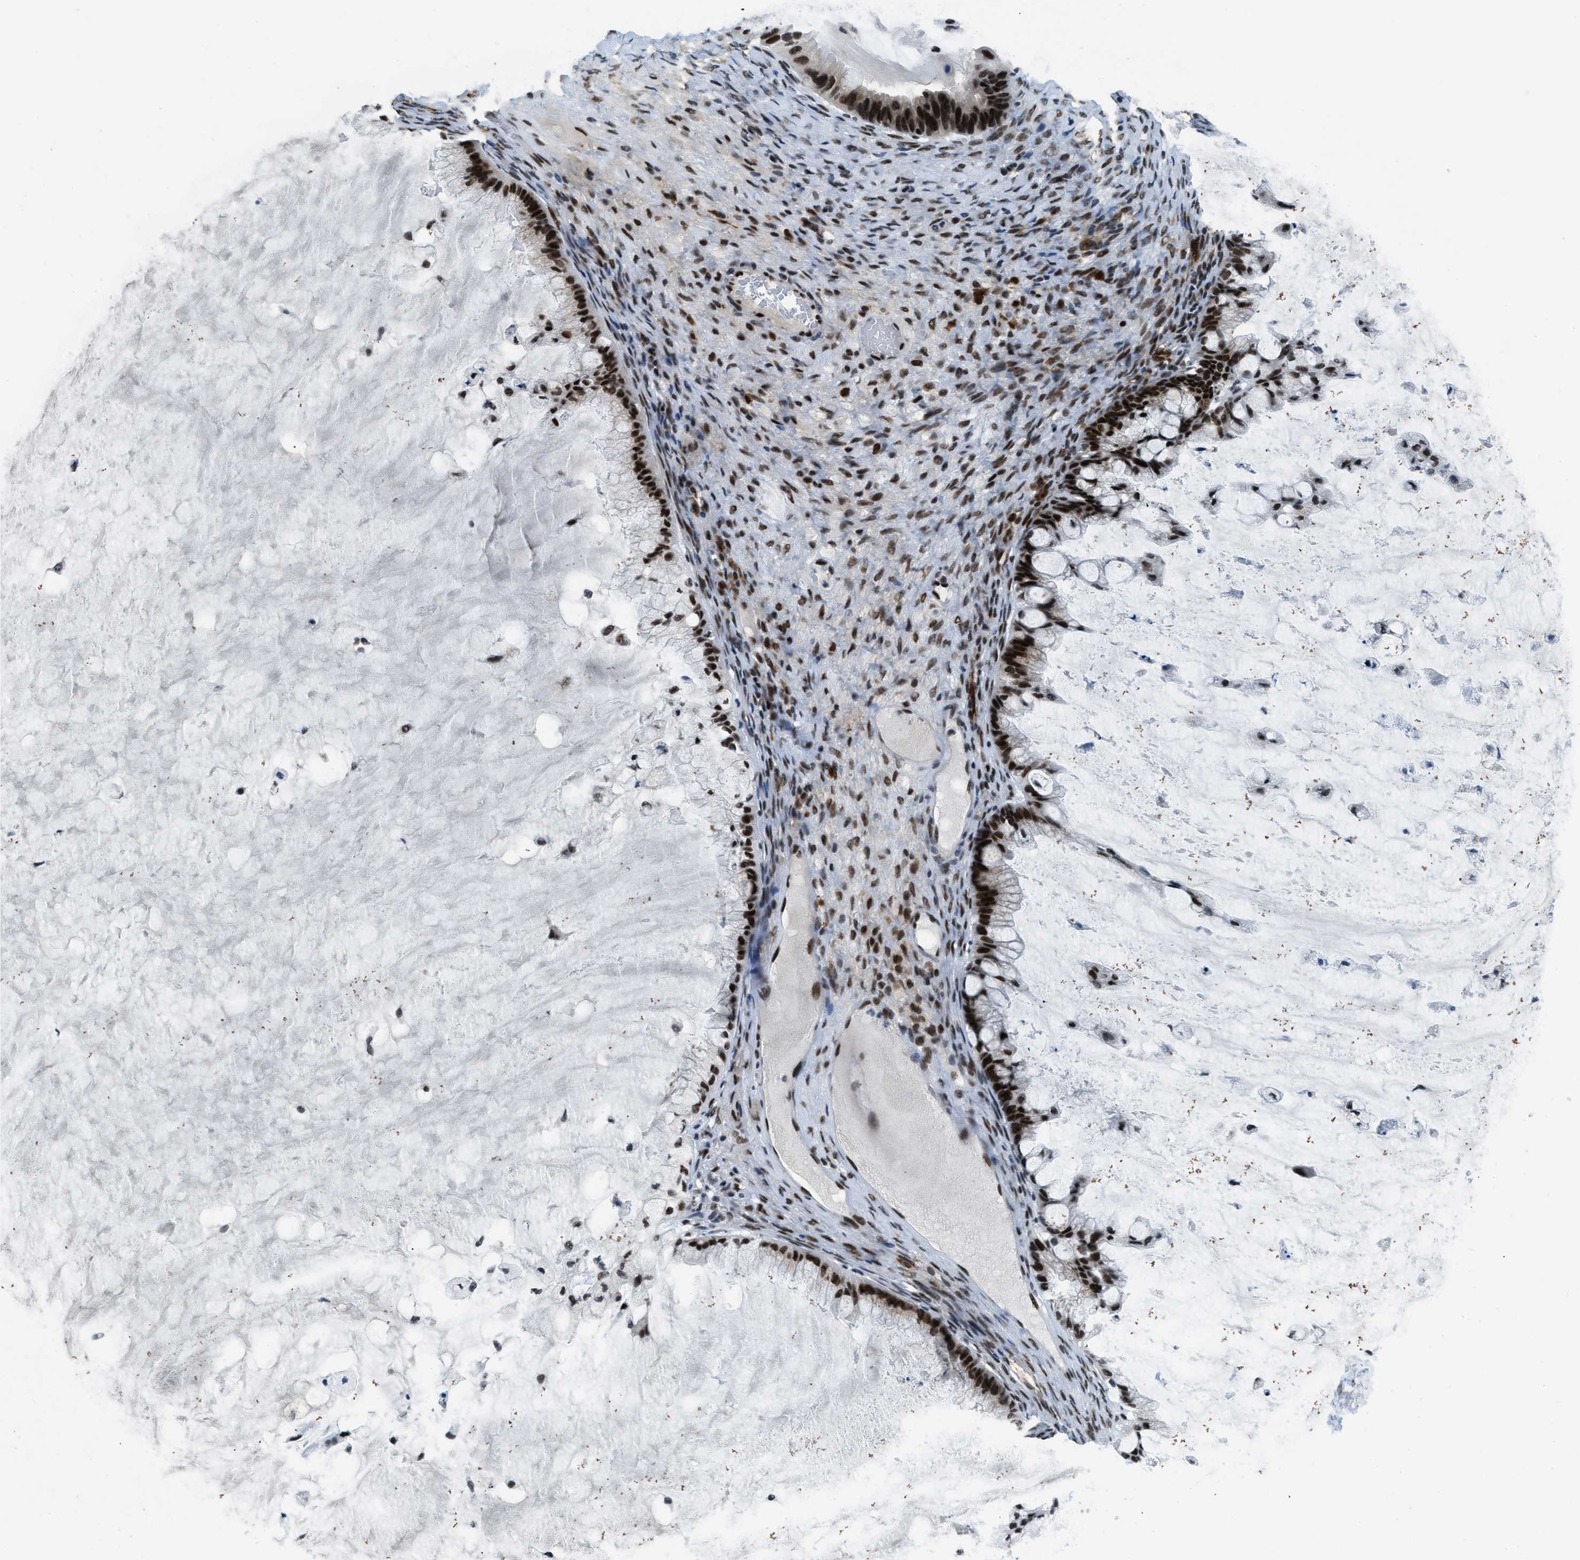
{"staining": {"intensity": "strong", "quantity": ">75%", "location": "nuclear"}, "tissue": "ovarian cancer", "cell_type": "Tumor cells", "image_type": "cancer", "snomed": [{"axis": "morphology", "description": "Cystadenocarcinoma, mucinous, NOS"}, {"axis": "topography", "description": "Ovary"}], "caption": "This is an image of IHC staining of ovarian mucinous cystadenocarcinoma, which shows strong staining in the nuclear of tumor cells.", "gene": "GATAD2B", "patient": {"sex": "female", "age": 57}}